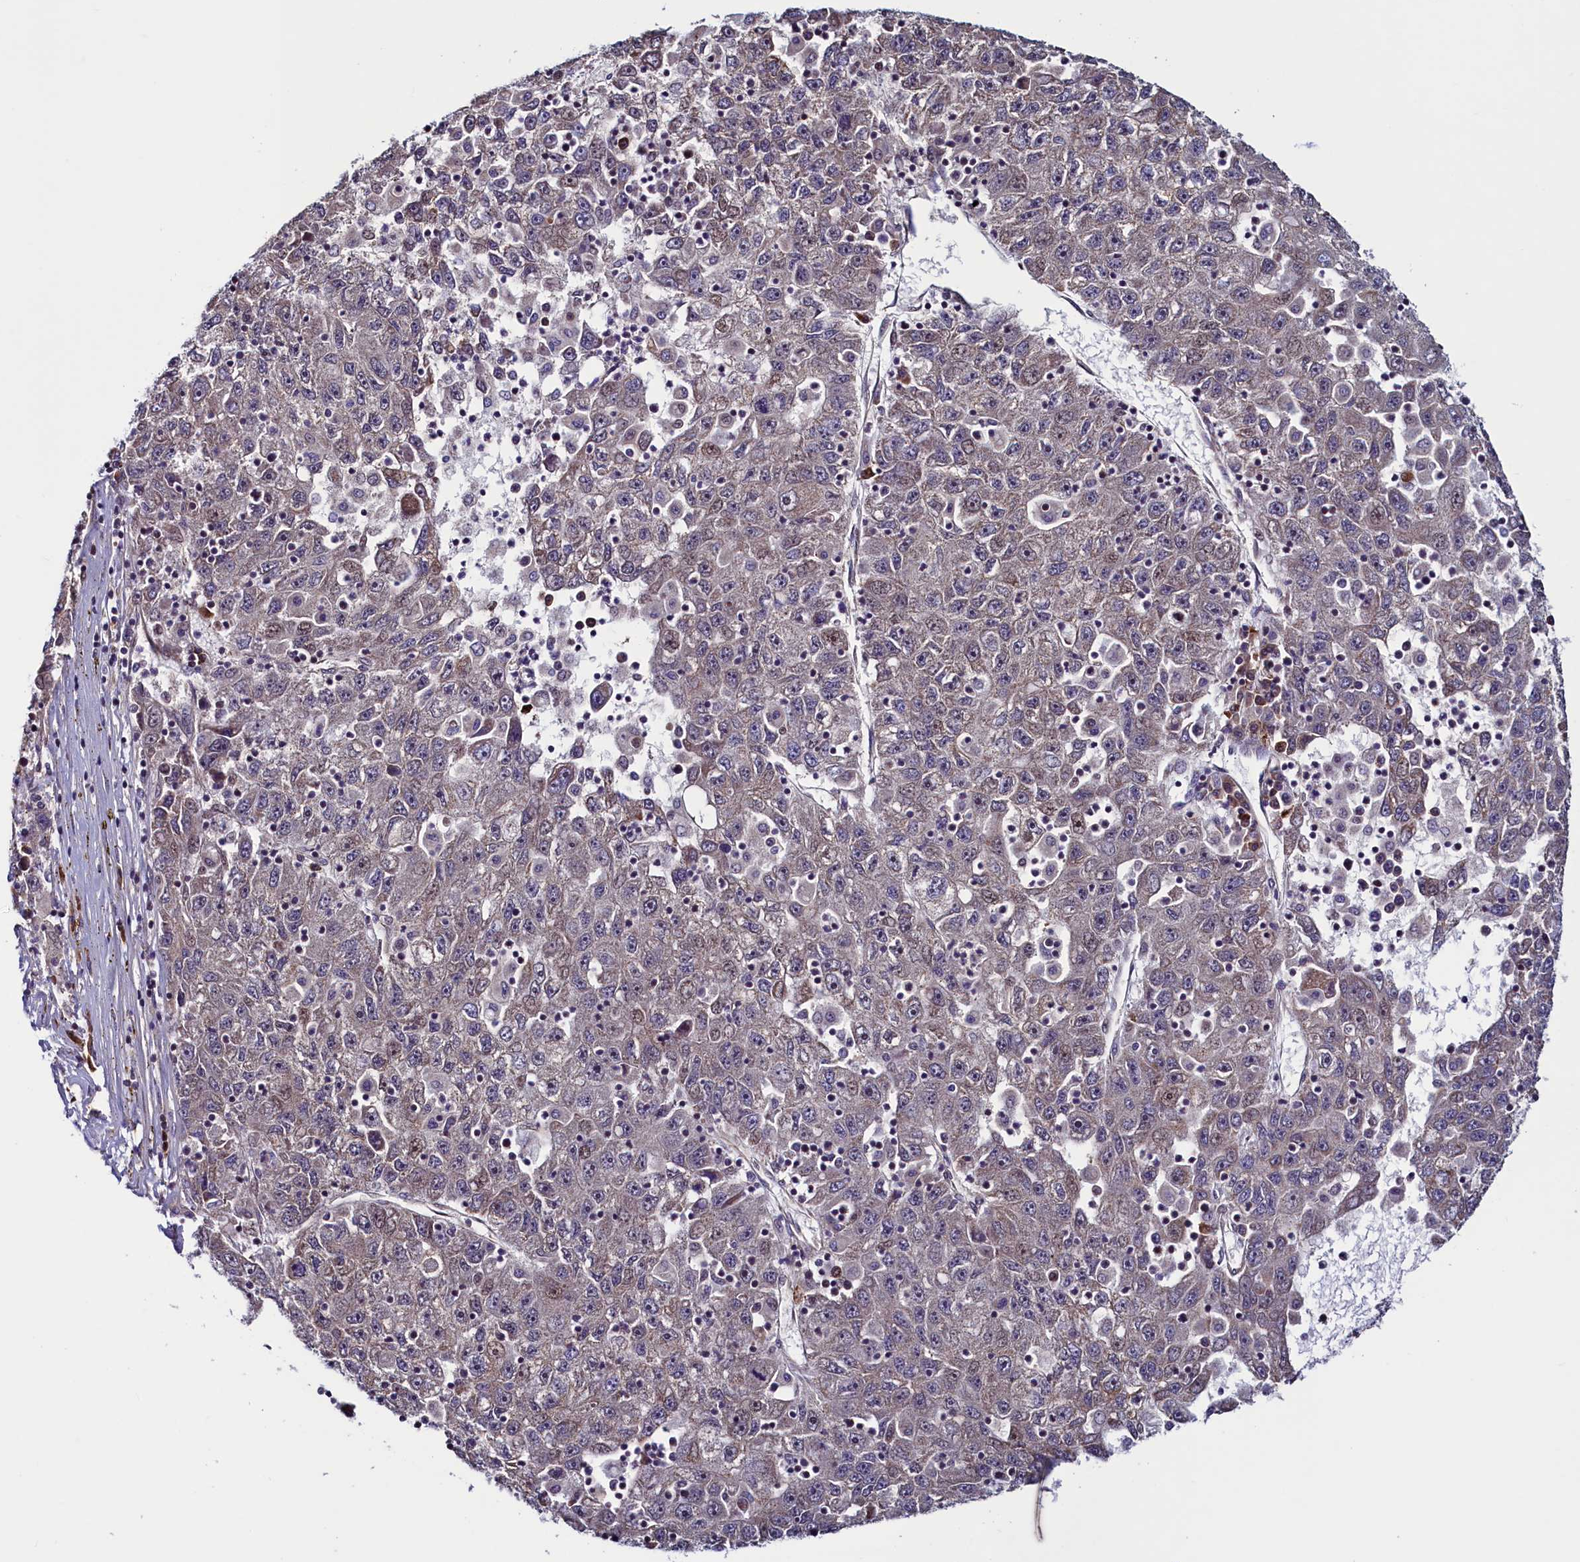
{"staining": {"intensity": "moderate", "quantity": "<25%", "location": "cytoplasmic/membranous,nuclear"}, "tissue": "liver cancer", "cell_type": "Tumor cells", "image_type": "cancer", "snomed": [{"axis": "morphology", "description": "Carcinoma, Hepatocellular, NOS"}, {"axis": "topography", "description": "Liver"}], "caption": "Tumor cells demonstrate low levels of moderate cytoplasmic/membranous and nuclear staining in about <25% of cells in liver cancer.", "gene": "RBFA", "patient": {"sex": "male", "age": 49}}